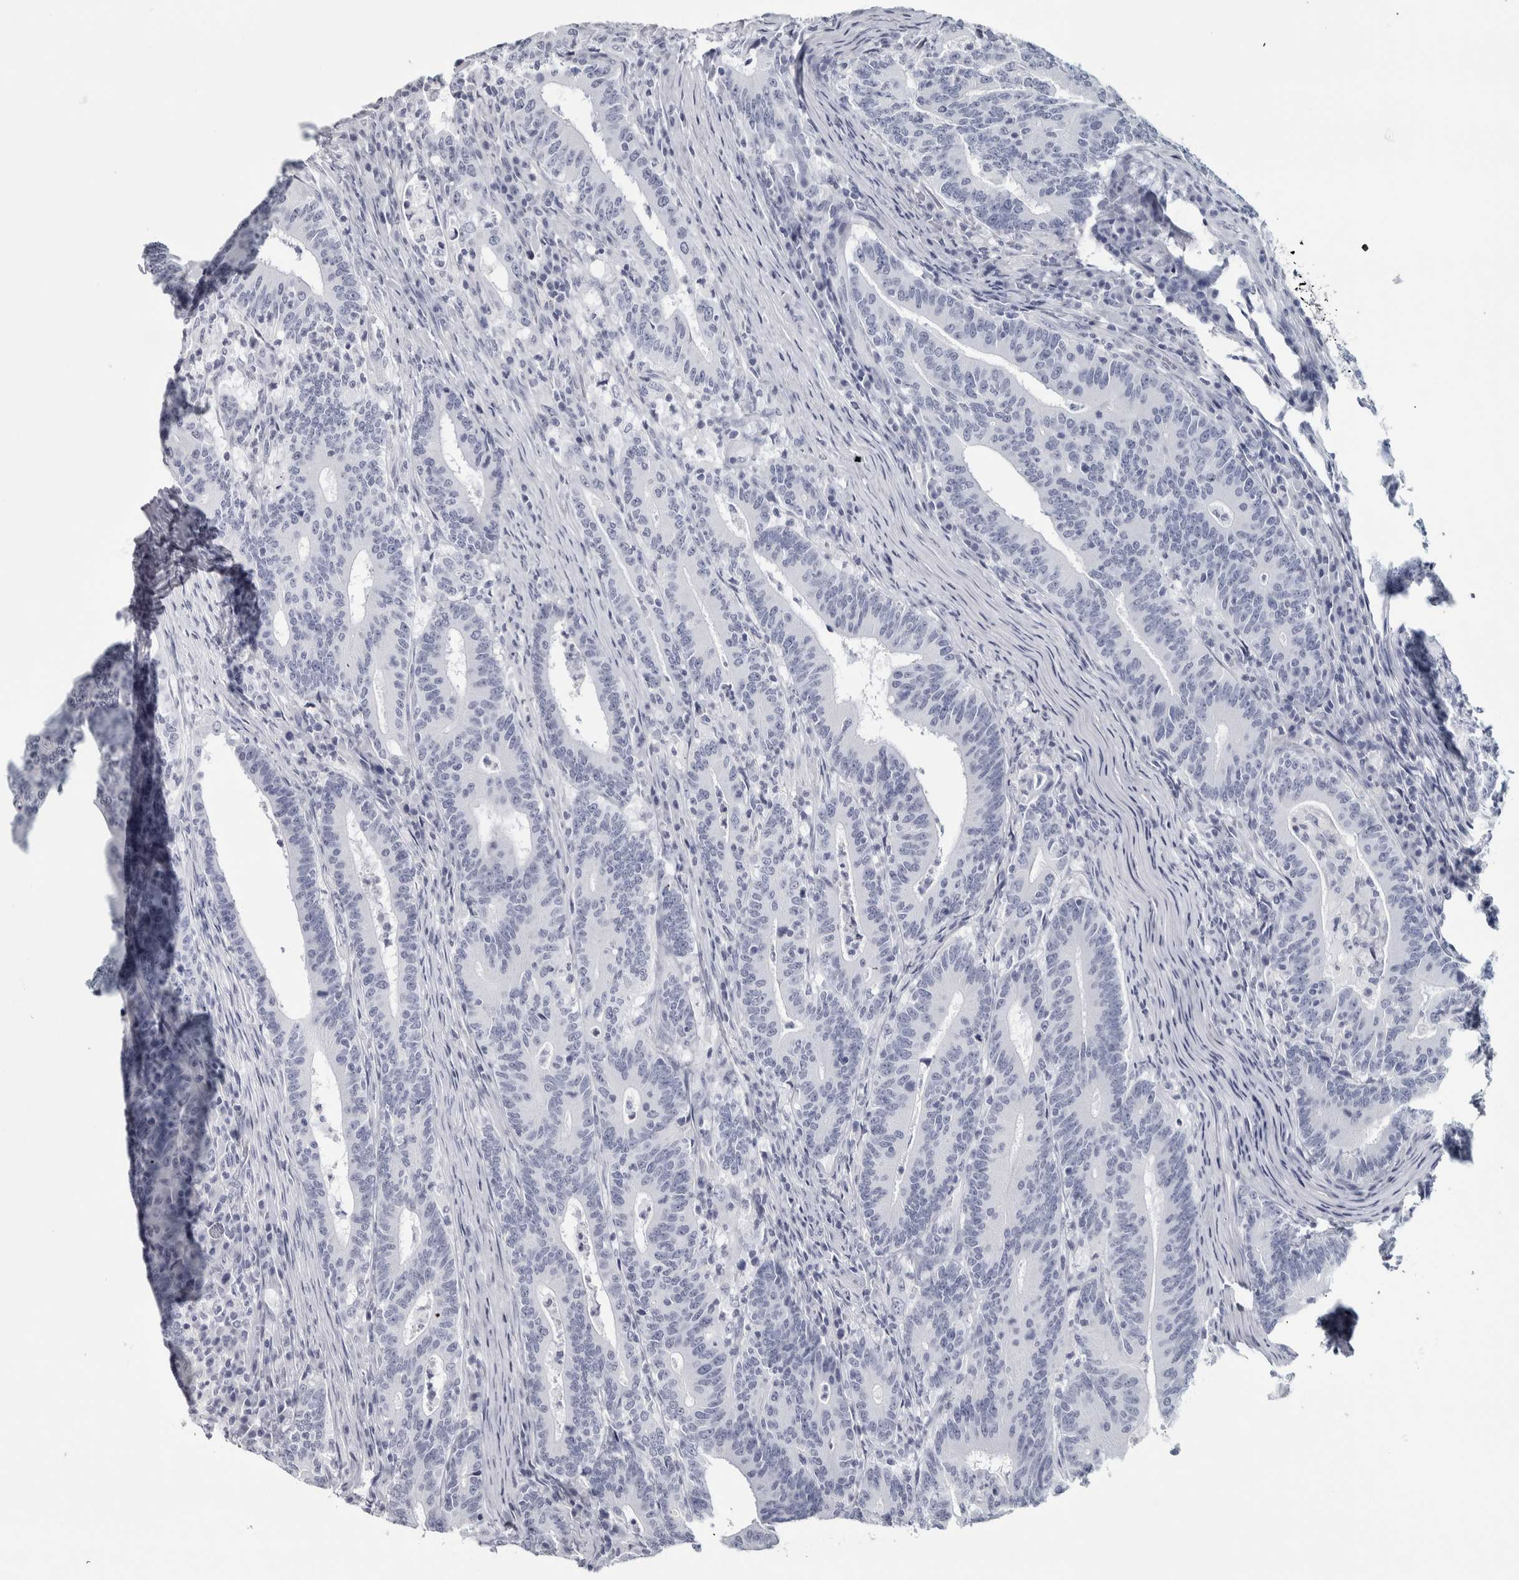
{"staining": {"intensity": "negative", "quantity": "none", "location": "none"}, "tissue": "colorectal cancer", "cell_type": "Tumor cells", "image_type": "cancer", "snomed": [{"axis": "morphology", "description": "Adenocarcinoma, NOS"}, {"axis": "topography", "description": "Colon"}], "caption": "There is no significant expression in tumor cells of colorectal cancer (adenocarcinoma).", "gene": "NECAB1", "patient": {"sex": "female", "age": 66}}